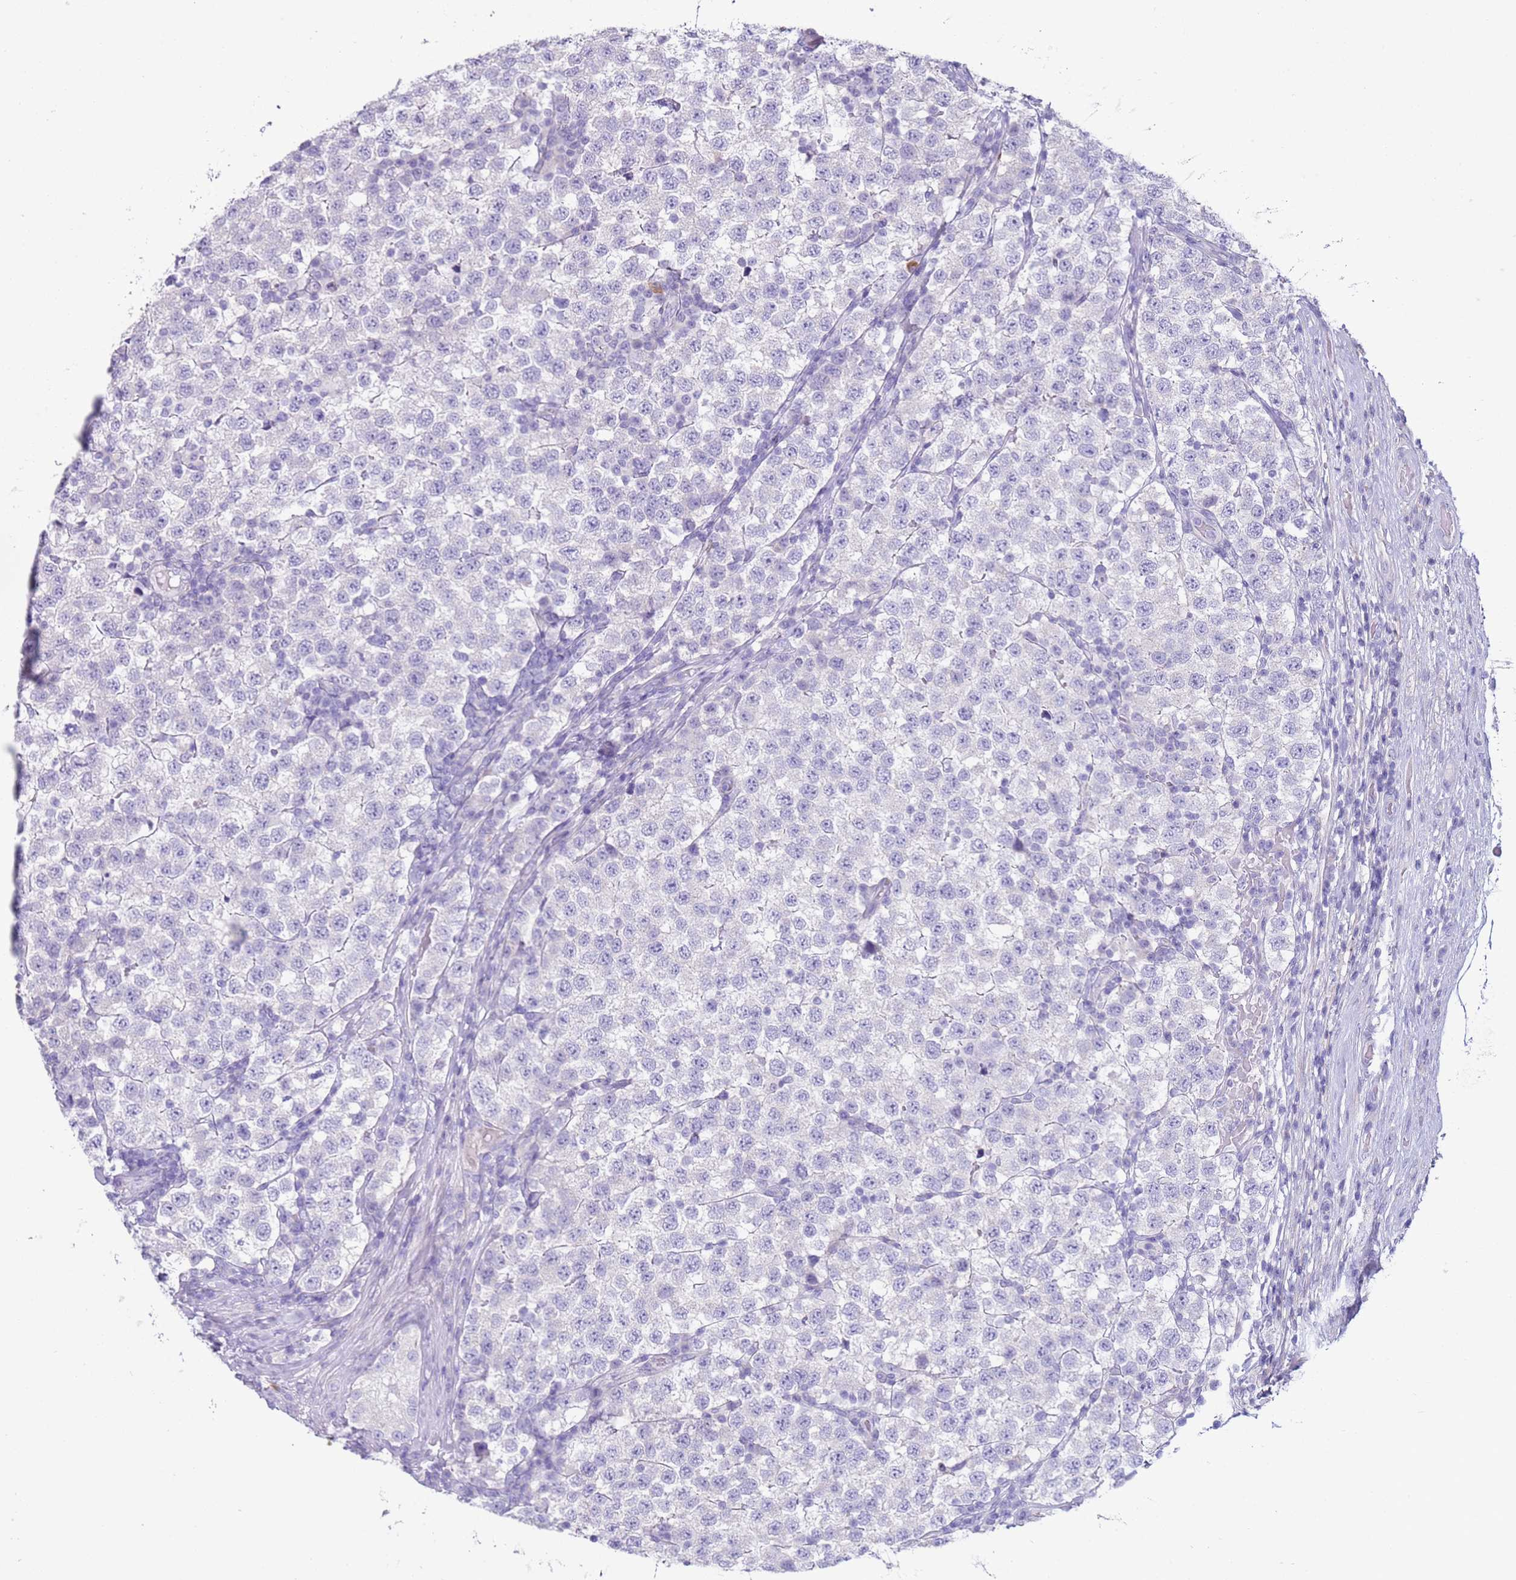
{"staining": {"intensity": "negative", "quantity": "none", "location": "none"}, "tissue": "testis cancer", "cell_type": "Tumor cells", "image_type": "cancer", "snomed": [{"axis": "morphology", "description": "Seminoma, NOS"}, {"axis": "topography", "description": "Testis"}], "caption": "Immunohistochemical staining of human testis seminoma exhibits no significant expression in tumor cells.", "gene": "NPAP1", "patient": {"sex": "male", "age": 34}}